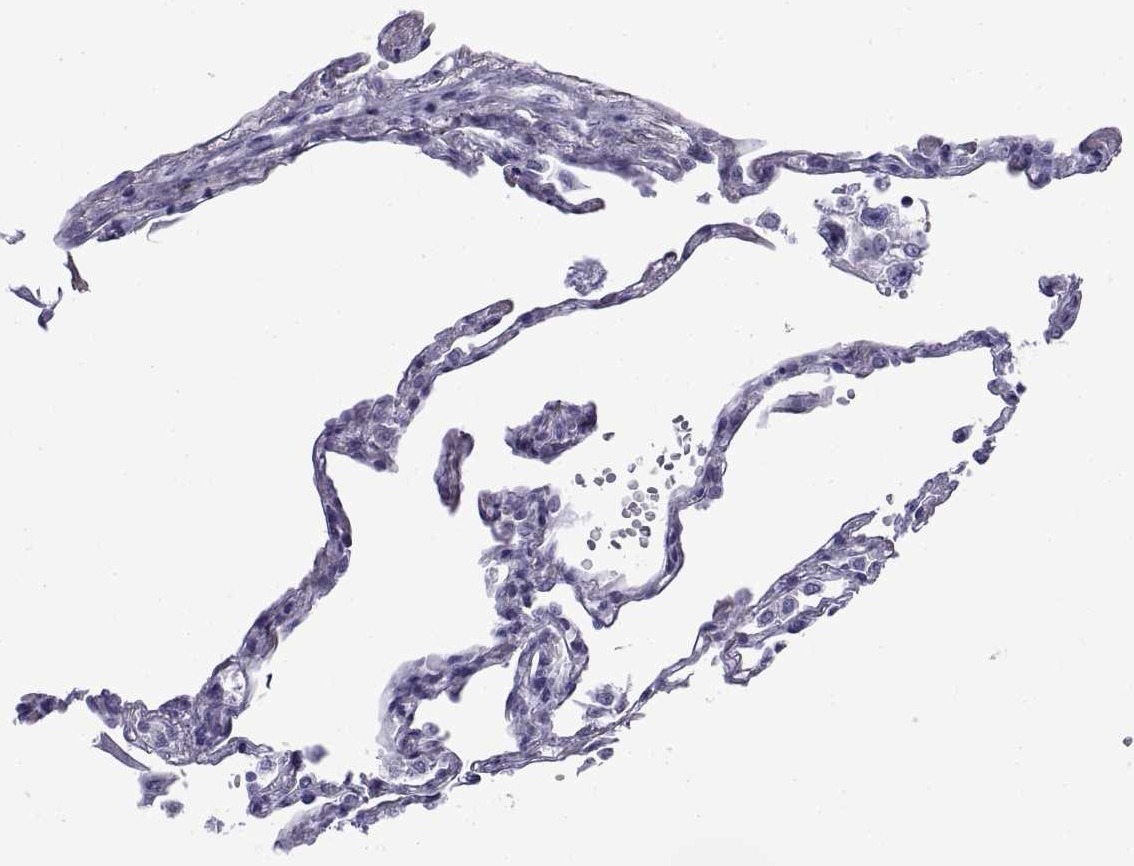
{"staining": {"intensity": "negative", "quantity": "none", "location": "none"}, "tissue": "lung", "cell_type": "Alveolar cells", "image_type": "normal", "snomed": [{"axis": "morphology", "description": "Normal tissue, NOS"}, {"axis": "topography", "description": "Lung"}], "caption": "Histopathology image shows no protein positivity in alveolar cells of unremarkable lung. (DAB immunohistochemistry with hematoxylin counter stain).", "gene": "CRISP1", "patient": {"sex": "male", "age": 78}}